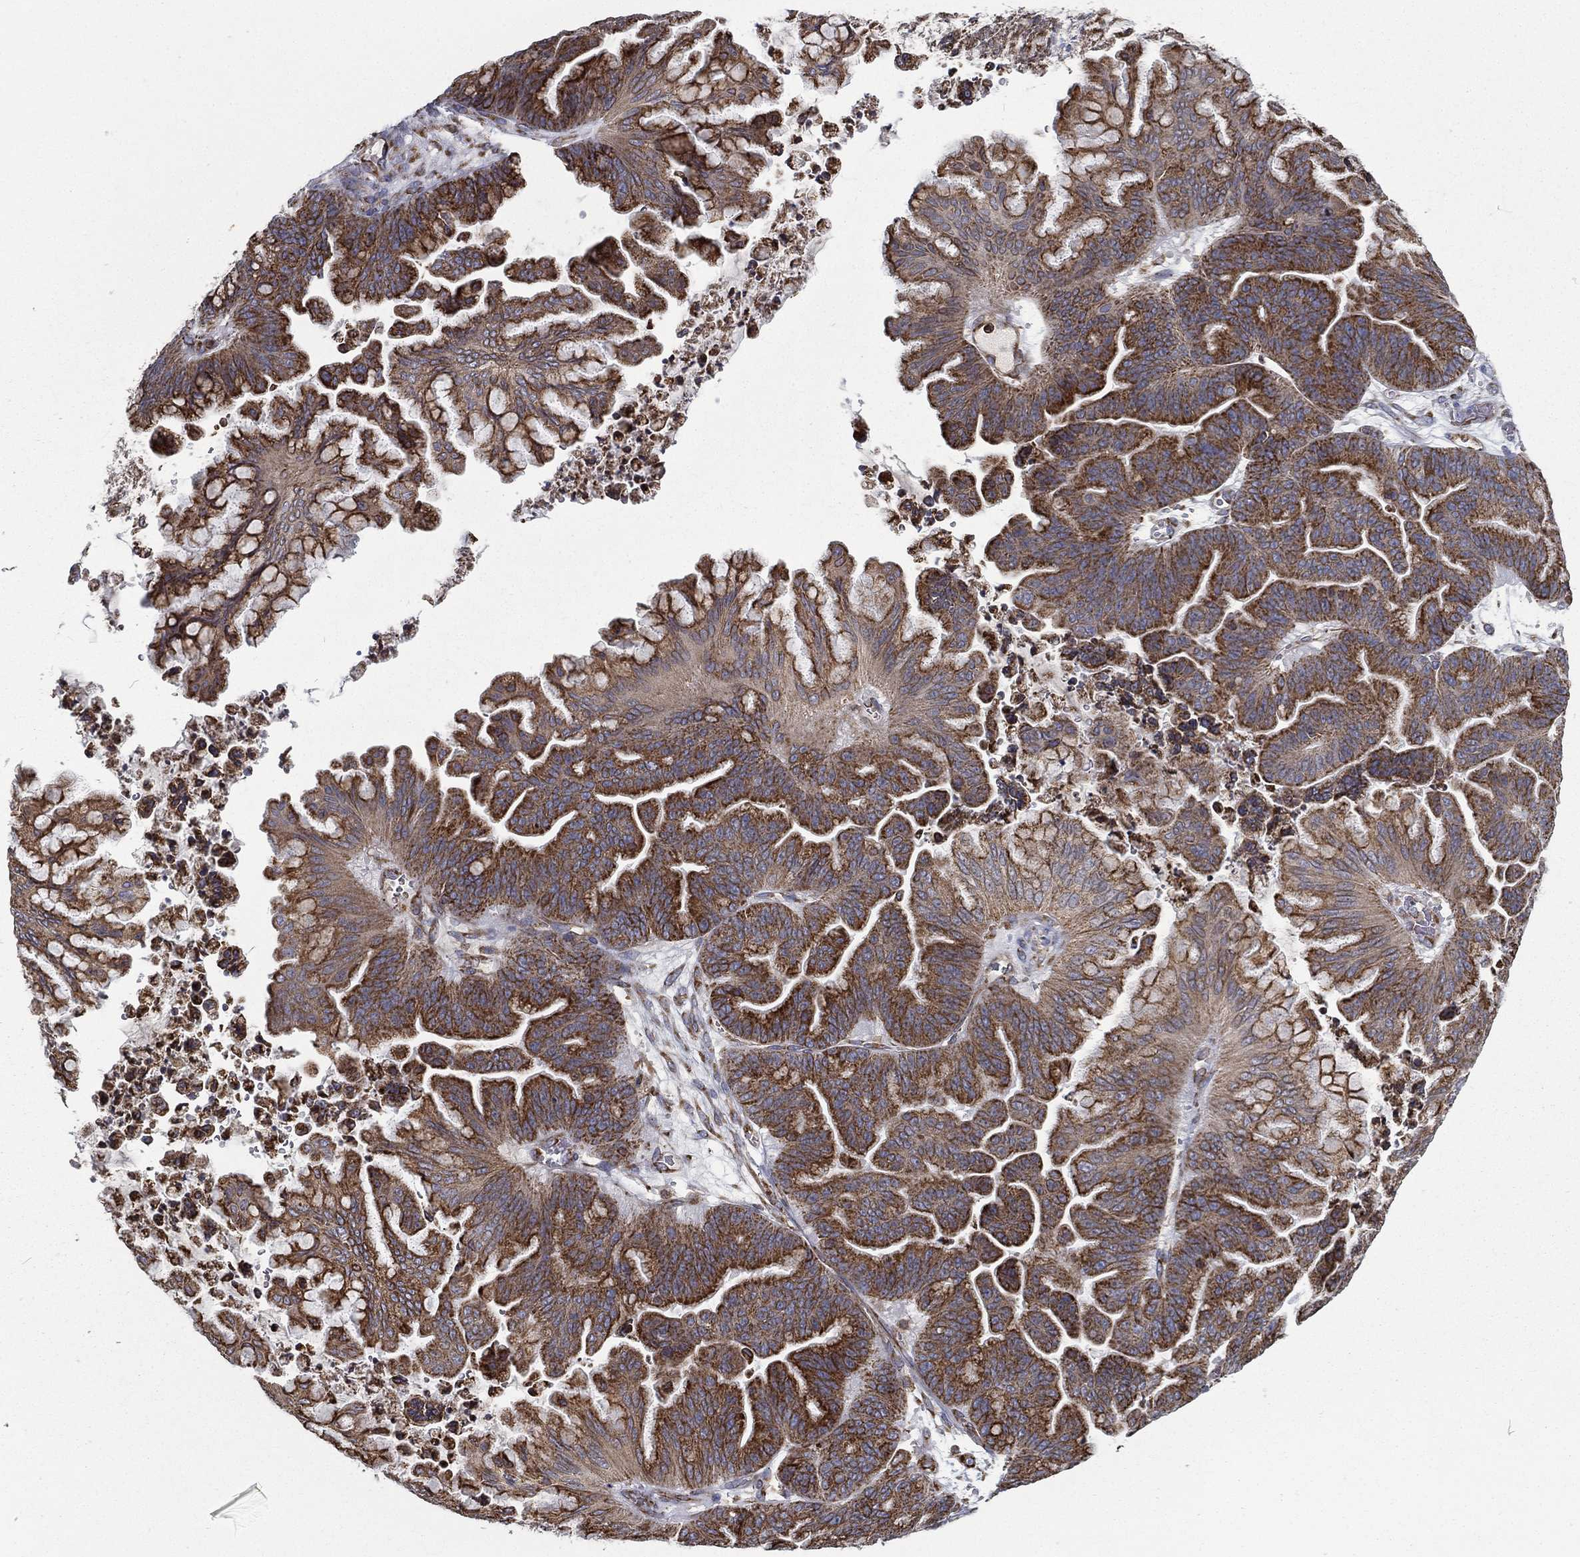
{"staining": {"intensity": "strong", "quantity": ">75%", "location": "cytoplasmic/membranous"}, "tissue": "ovarian cancer", "cell_type": "Tumor cells", "image_type": "cancer", "snomed": [{"axis": "morphology", "description": "Cystadenocarcinoma, mucinous, NOS"}, {"axis": "topography", "description": "Ovary"}], "caption": "Immunohistochemical staining of ovarian cancer reveals high levels of strong cytoplasmic/membranous staining in approximately >75% of tumor cells.", "gene": "MT-CYB", "patient": {"sex": "female", "age": 67}}